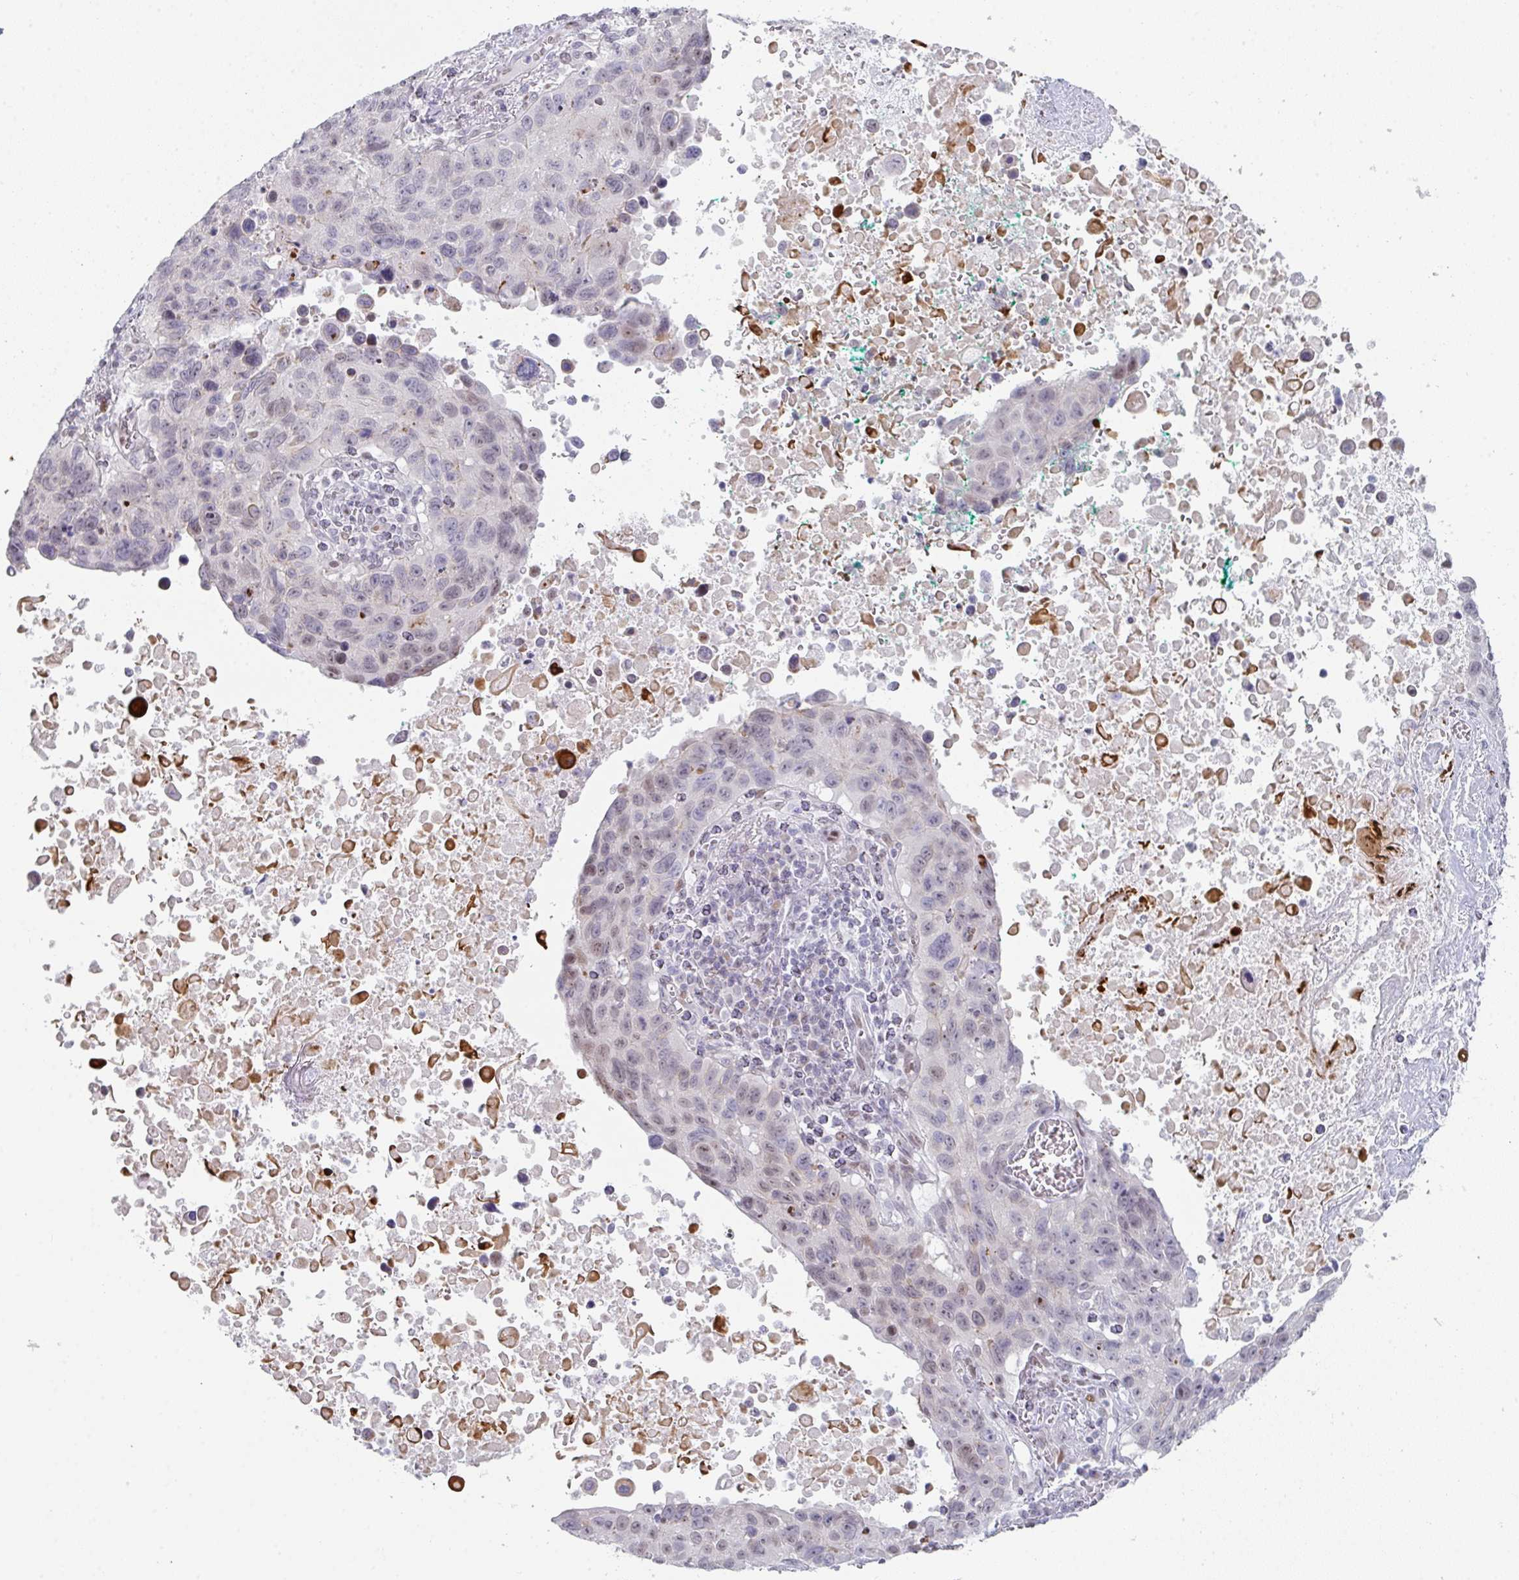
{"staining": {"intensity": "weak", "quantity": "25%-75%", "location": "nuclear"}, "tissue": "lung cancer", "cell_type": "Tumor cells", "image_type": "cancer", "snomed": [{"axis": "morphology", "description": "Squamous cell carcinoma, NOS"}, {"axis": "topography", "description": "Lung"}], "caption": "Protein expression analysis of human lung cancer (squamous cell carcinoma) reveals weak nuclear staining in approximately 25%-75% of tumor cells.", "gene": "POU2AF2", "patient": {"sex": "male", "age": 66}}